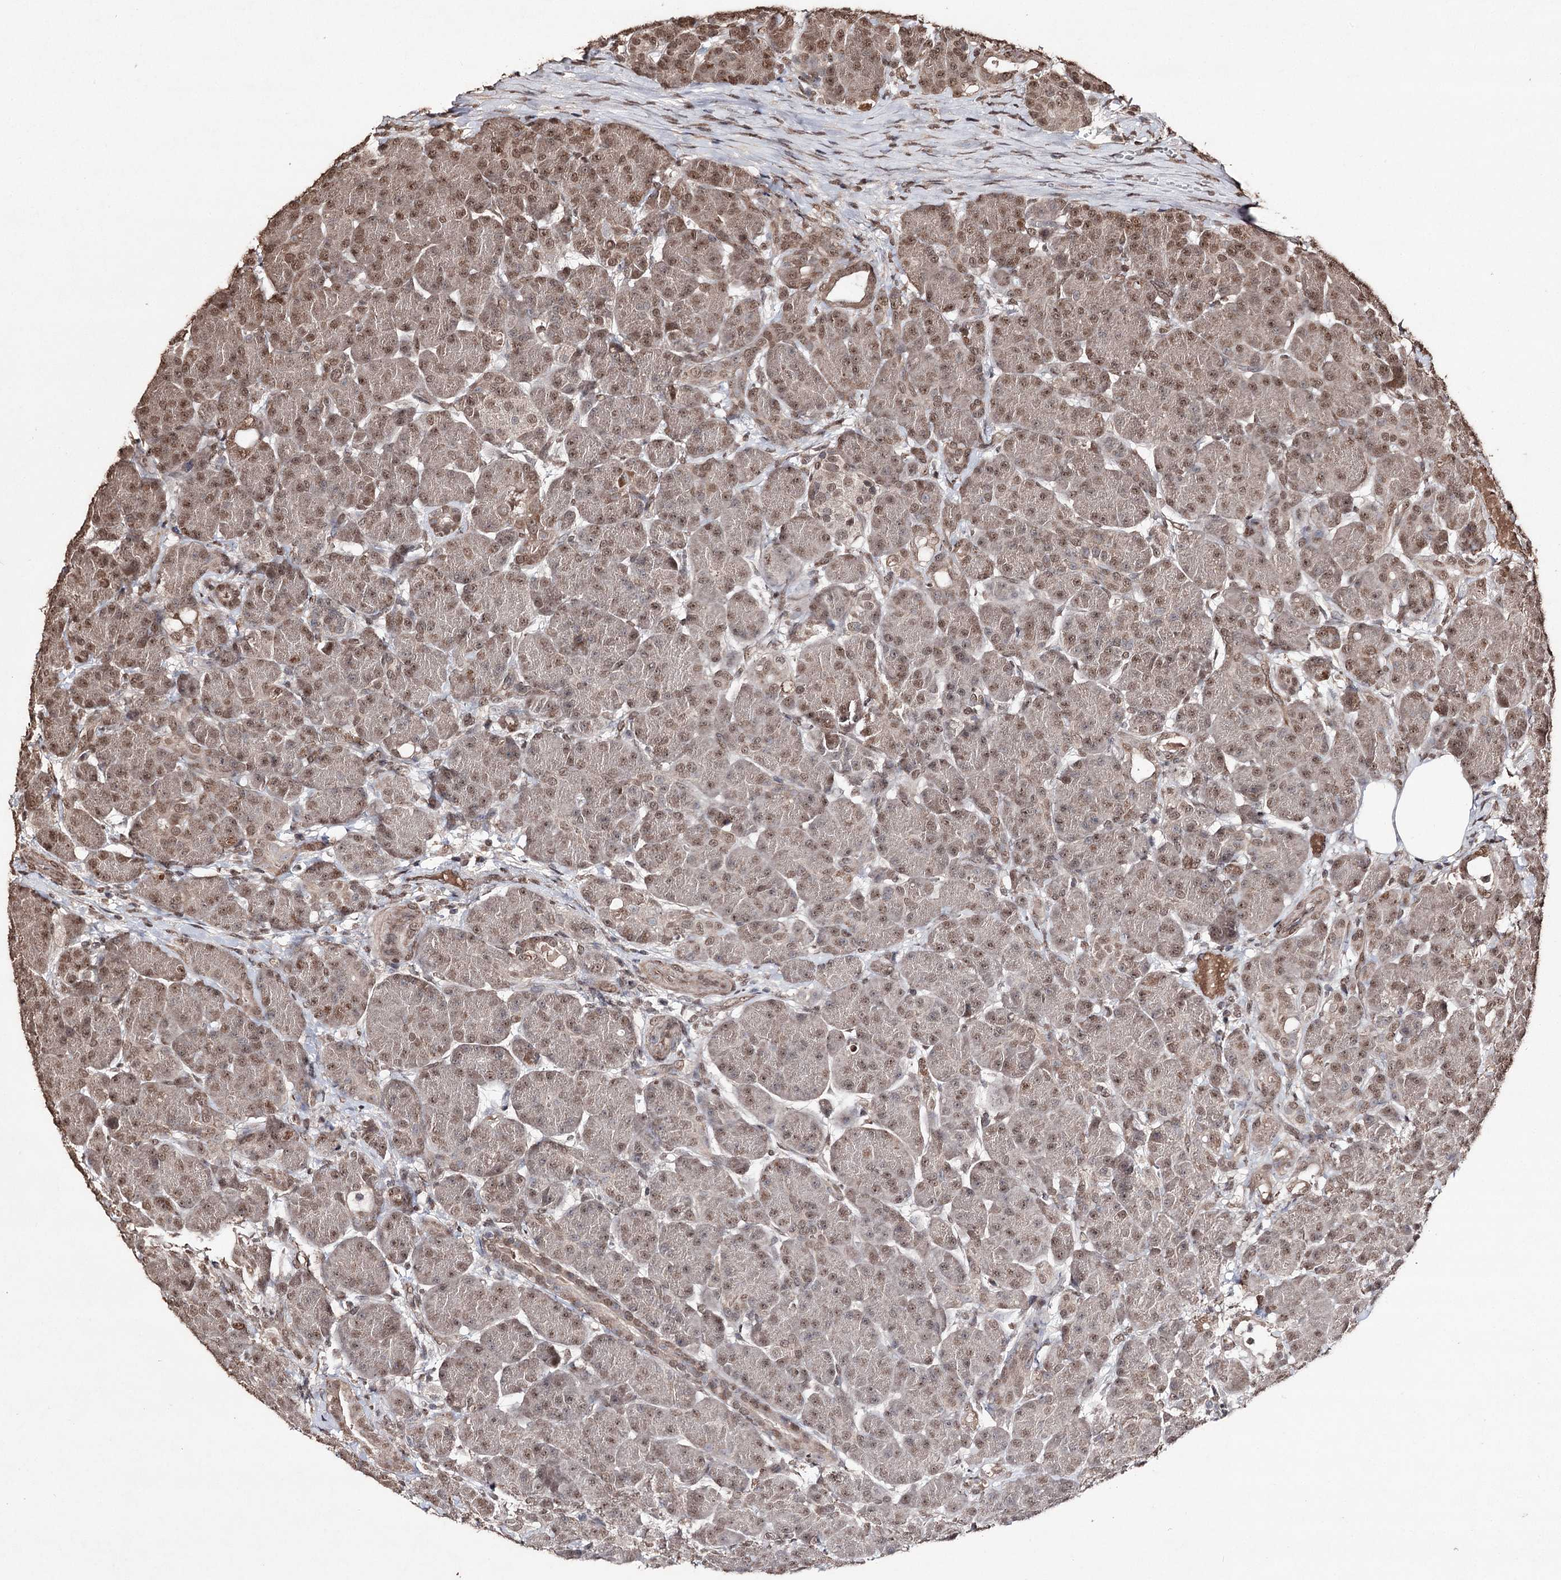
{"staining": {"intensity": "moderate", "quantity": "25%-75%", "location": "nuclear"}, "tissue": "pancreas", "cell_type": "Exocrine glandular cells", "image_type": "normal", "snomed": [{"axis": "morphology", "description": "Normal tissue, NOS"}, {"axis": "topography", "description": "Pancreas"}], "caption": "Normal pancreas displays moderate nuclear positivity in approximately 25%-75% of exocrine glandular cells The staining was performed using DAB, with brown indicating positive protein expression. Nuclei are stained blue with hematoxylin..", "gene": "ATG14", "patient": {"sex": "male", "age": 63}}